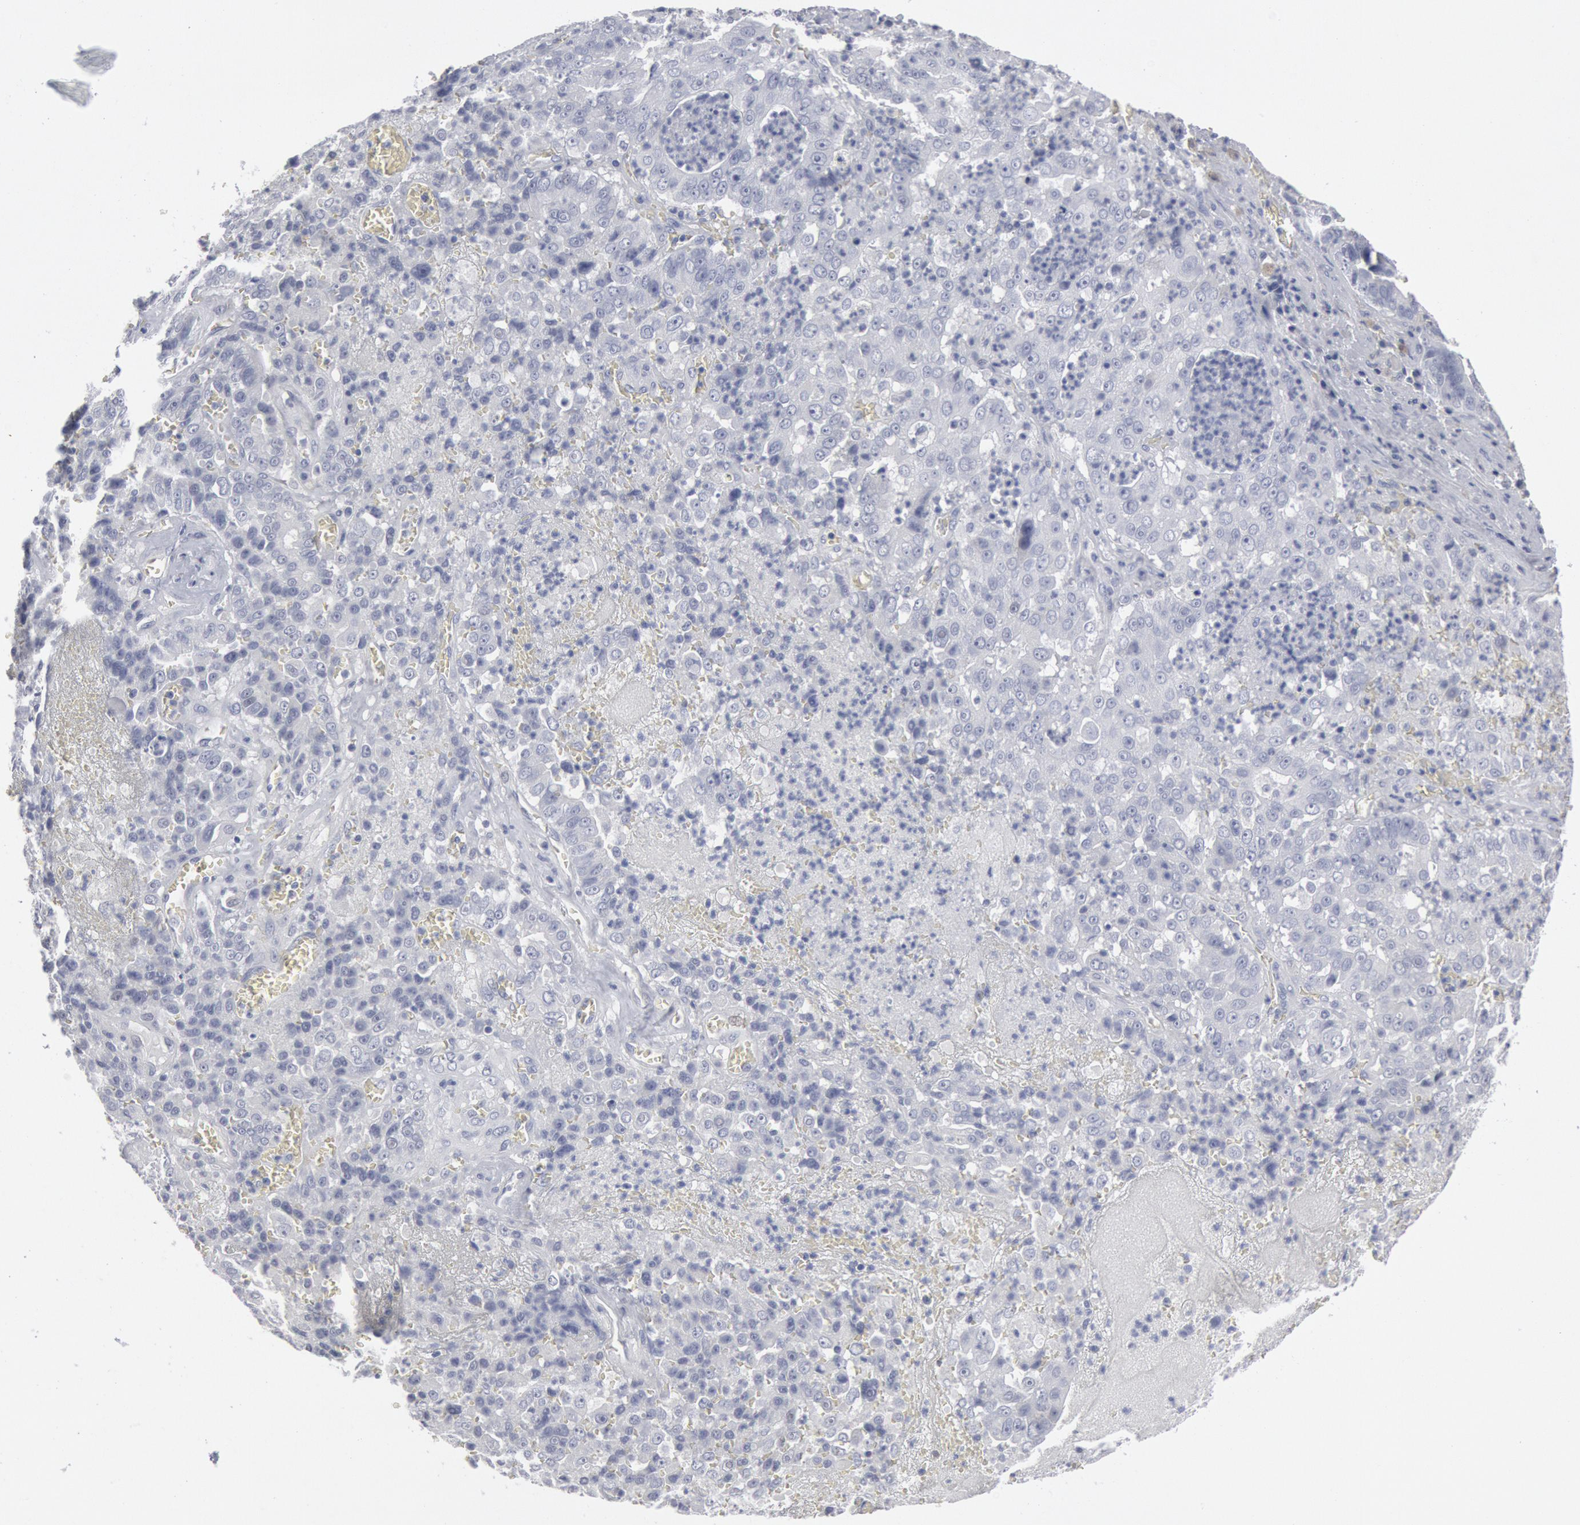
{"staining": {"intensity": "negative", "quantity": "none", "location": "none"}, "tissue": "liver cancer", "cell_type": "Tumor cells", "image_type": "cancer", "snomed": [{"axis": "morphology", "description": "Cholangiocarcinoma"}, {"axis": "topography", "description": "Liver"}], "caption": "Liver cholangiocarcinoma was stained to show a protein in brown. There is no significant staining in tumor cells.", "gene": "DMC1", "patient": {"sex": "female", "age": 79}}